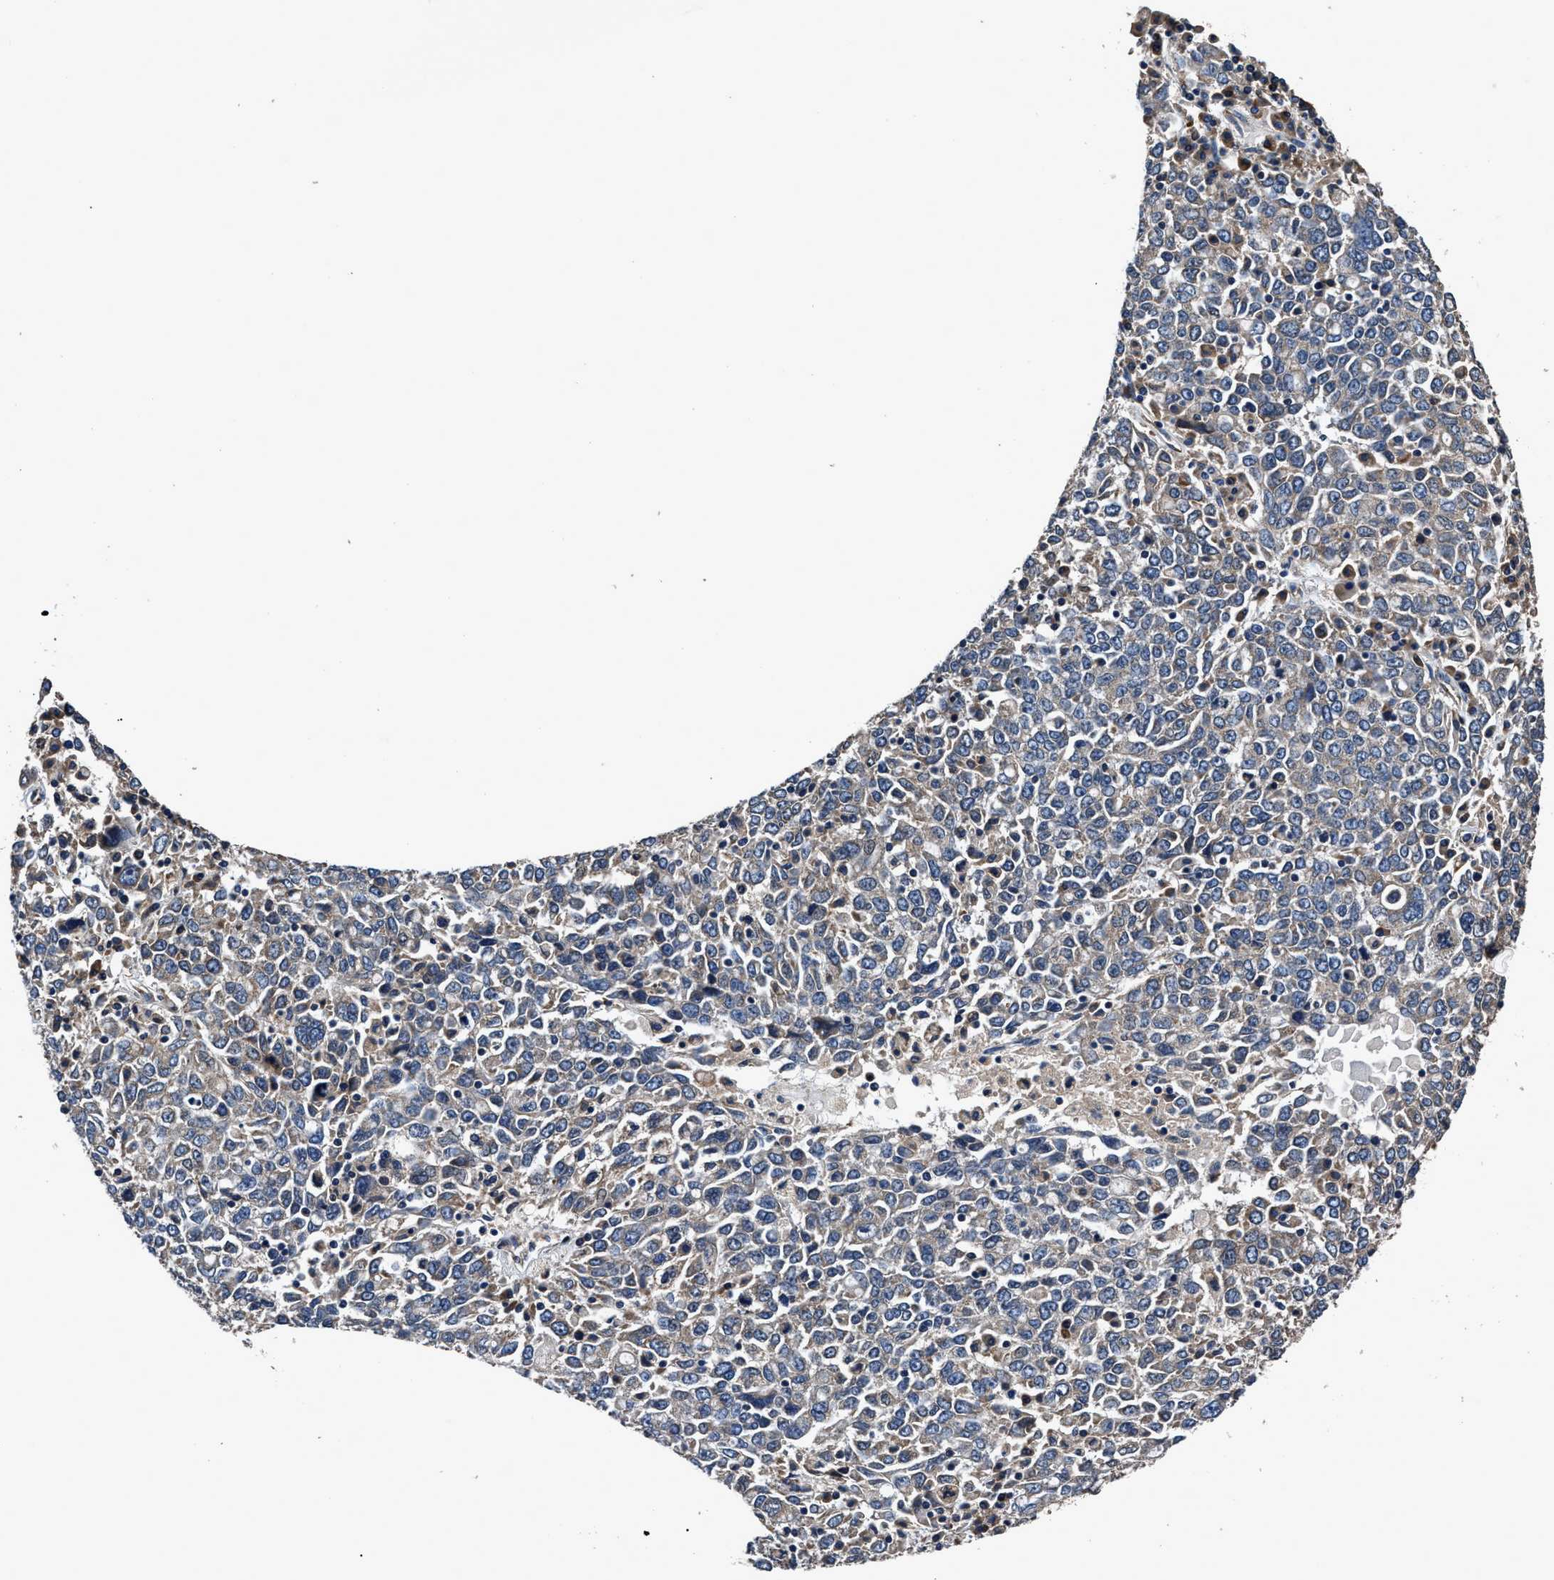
{"staining": {"intensity": "weak", "quantity": "<25%", "location": "cytoplasmic/membranous"}, "tissue": "ovarian cancer", "cell_type": "Tumor cells", "image_type": "cancer", "snomed": [{"axis": "morphology", "description": "Carcinoma, endometroid"}, {"axis": "topography", "description": "Ovary"}], "caption": "IHC micrograph of neoplastic tissue: ovarian cancer (endometroid carcinoma) stained with DAB (3,3'-diaminobenzidine) demonstrates no significant protein positivity in tumor cells. (DAB immunohistochemistry visualized using brightfield microscopy, high magnification).", "gene": "DHRS7B", "patient": {"sex": "female", "age": 62}}